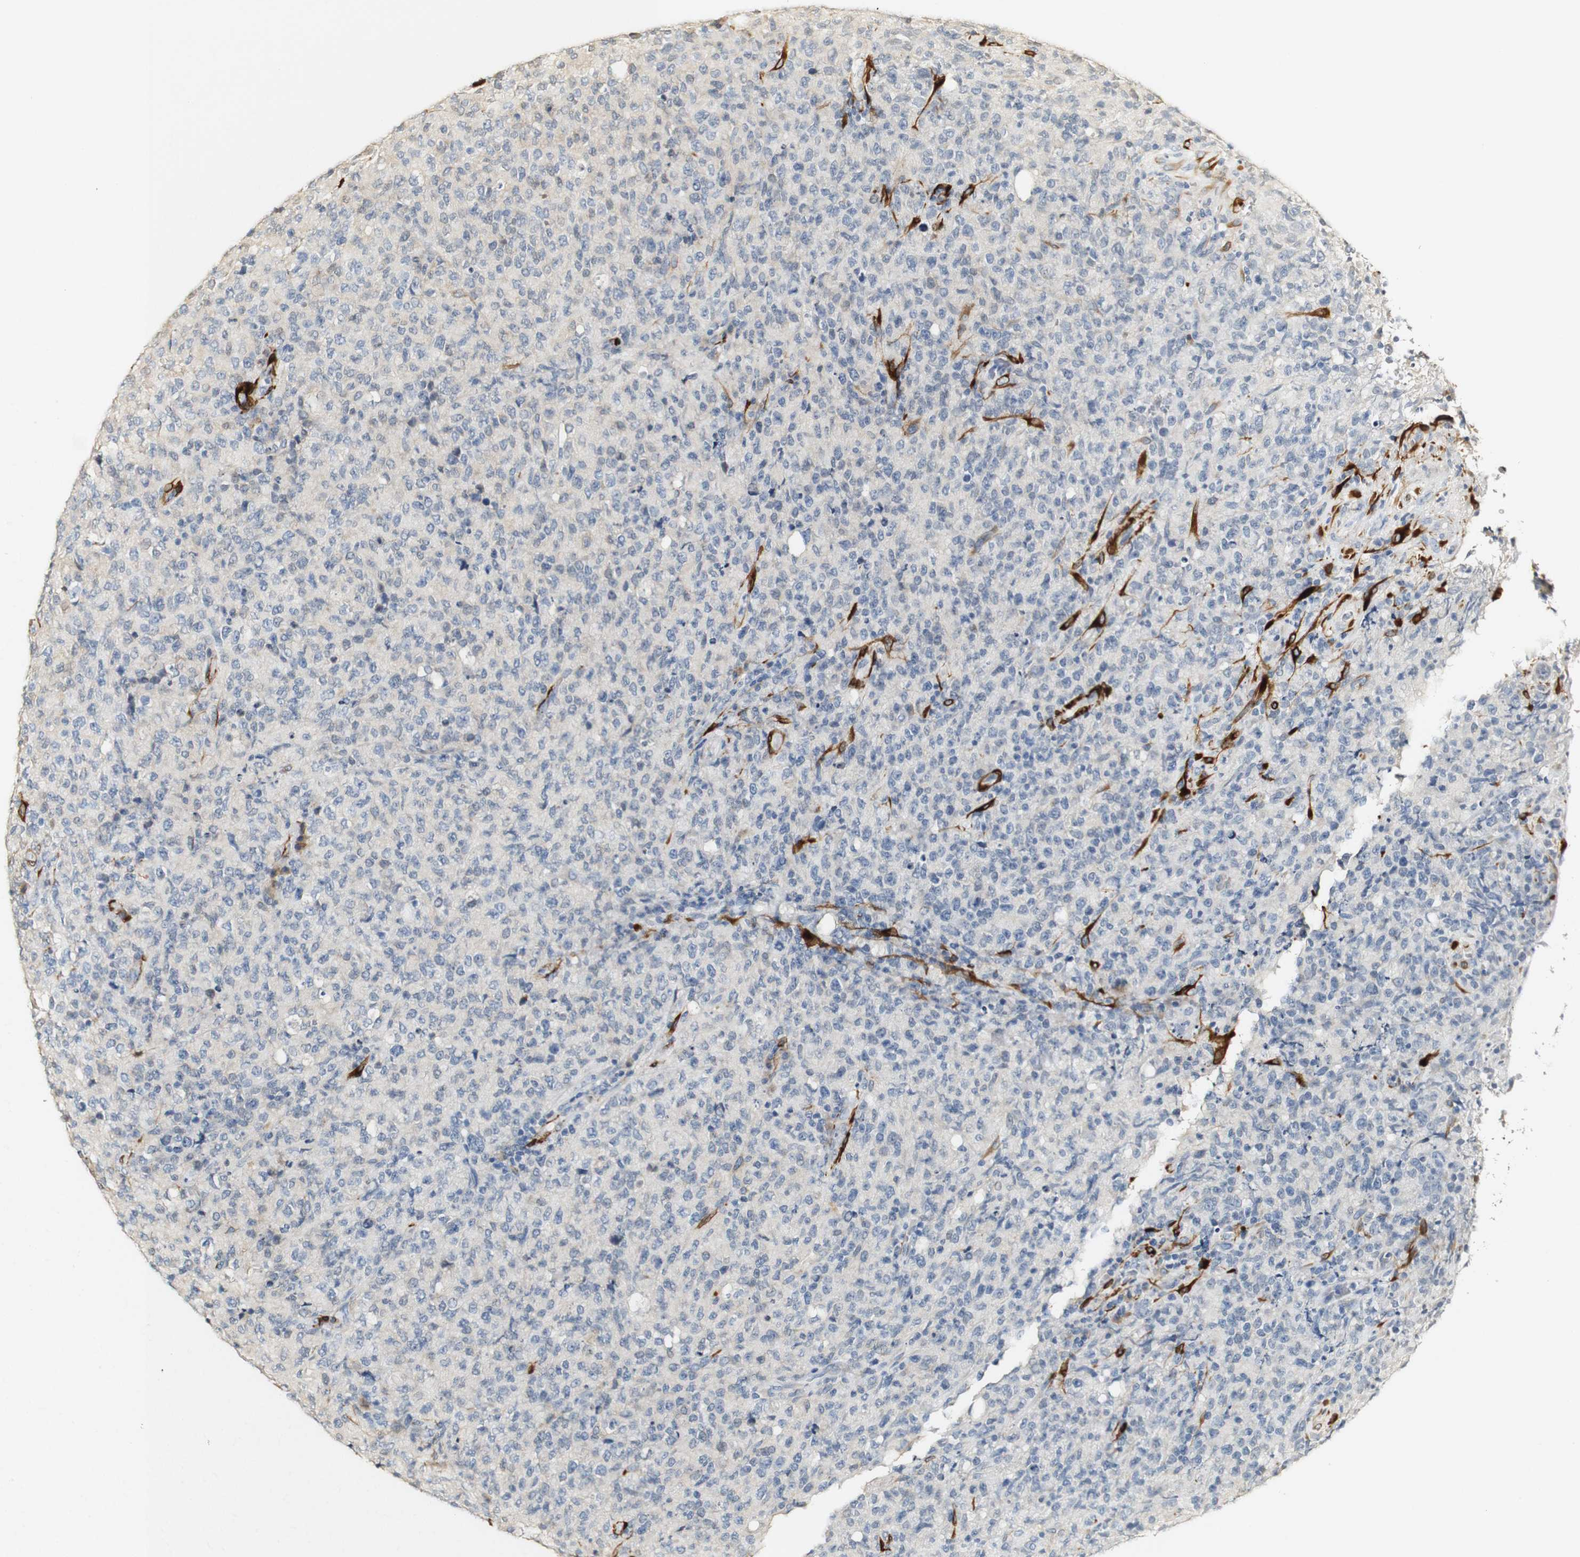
{"staining": {"intensity": "negative", "quantity": "none", "location": "none"}, "tissue": "lymphoma", "cell_type": "Tumor cells", "image_type": "cancer", "snomed": [{"axis": "morphology", "description": "Malignant lymphoma, non-Hodgkin's type, High grade"}, {"axis": "topography", "description": "Tonsil"}], "caption": "This is a micrograph of immunohistochemistry (IHC) staining of lymphoma, which shows no expression in tumor cells.", "gene": "FMO3", "patient": {"sex": "female", "age": 36}}